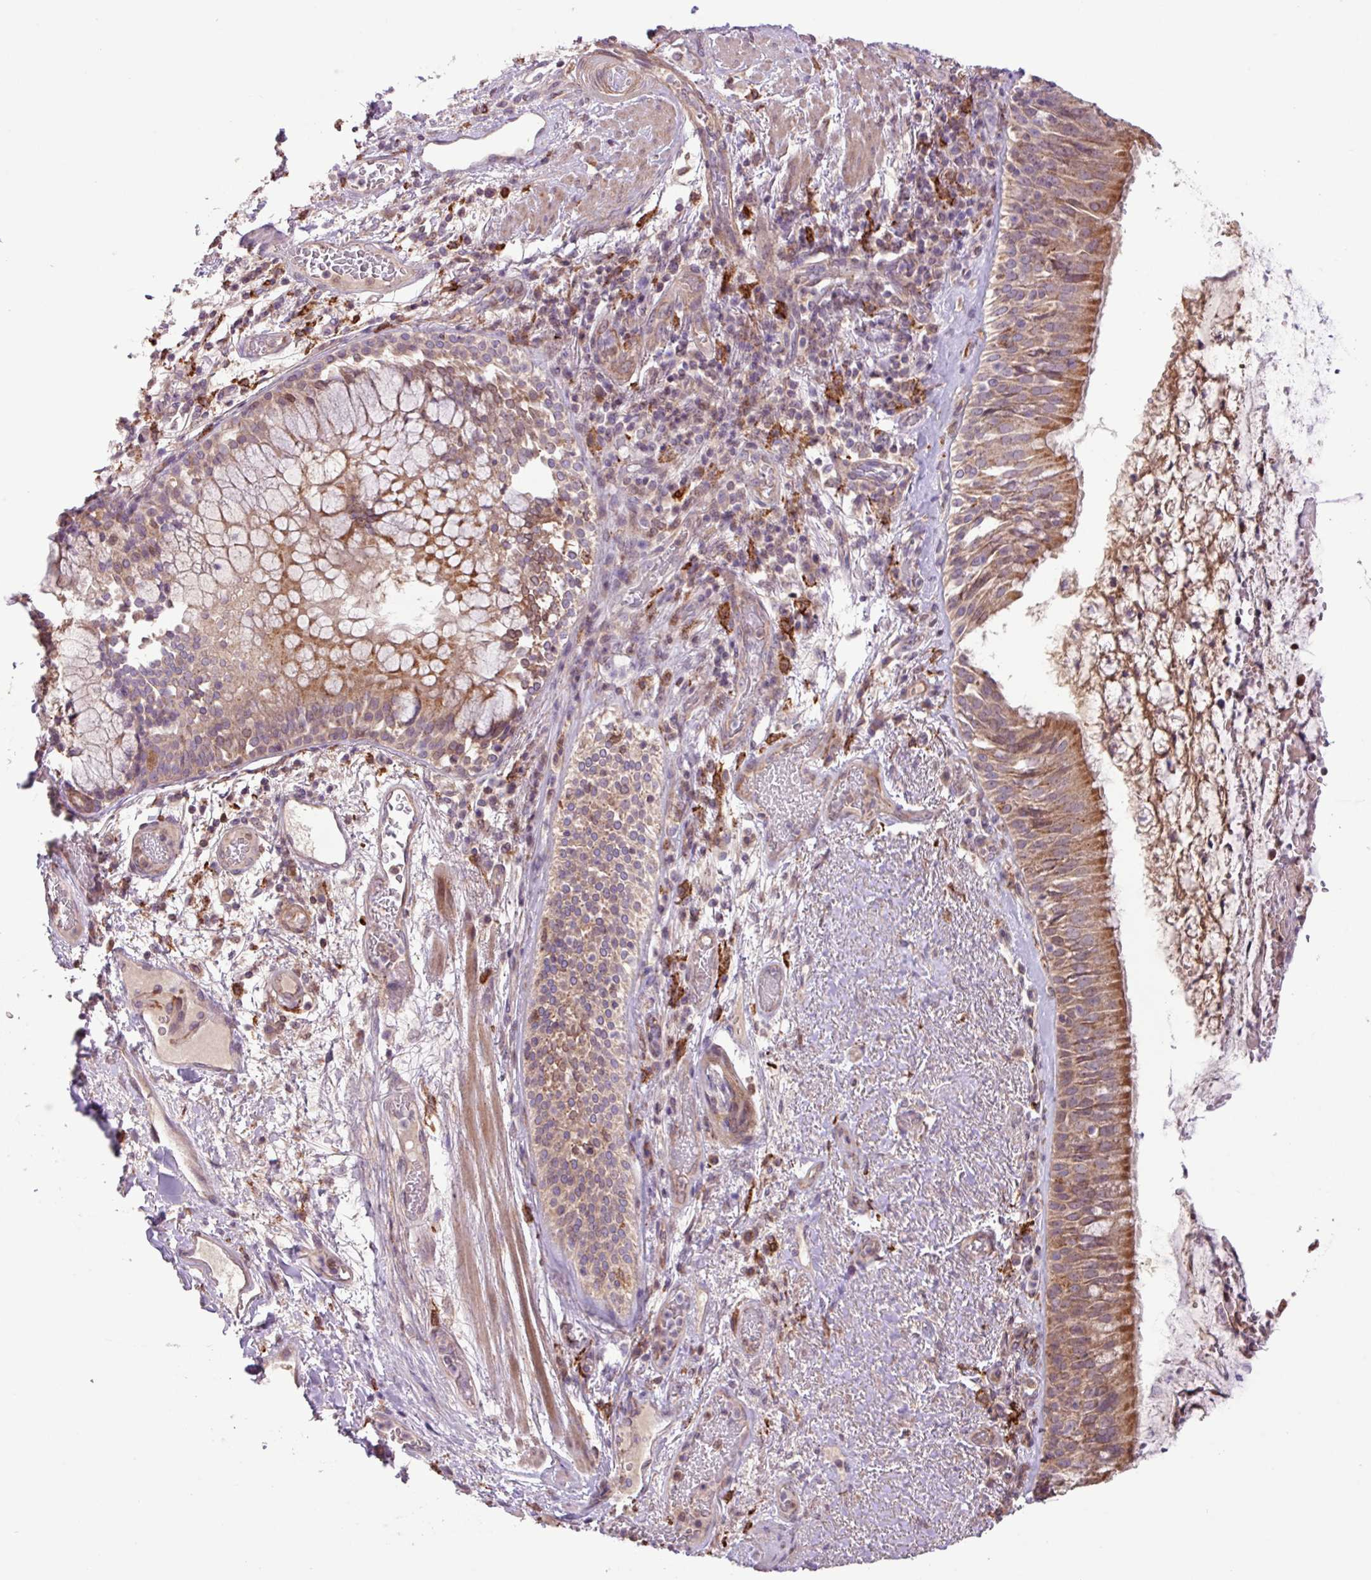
{"staining": {"intensity": "moderate", "quantity": ">75%", "location": "cytoplasmic/membranous"}, "tissue": "bronchus", "cell_type": "Respiratory epithelial cells", "image_type": "normal", "snomed": [{"axis": "morphology", "description": "Normal tissue, NOS"}, {"axis": "topography", "description": "Cartilage tissue"}, {"axis": "topography", "description": "Bronchus"}], "caption": "Immunohistochemistry (IHC) (DAB) staining of normal human bronchus demonstrates moderate cytoplasmic/membranous protein expression in approximately >75% of respiratory epithelial cells. (IHC, brightfield microscopy, high magnification).", "gene": "ARHGEF25", "patient": {"sex": "male", "age": 63}}